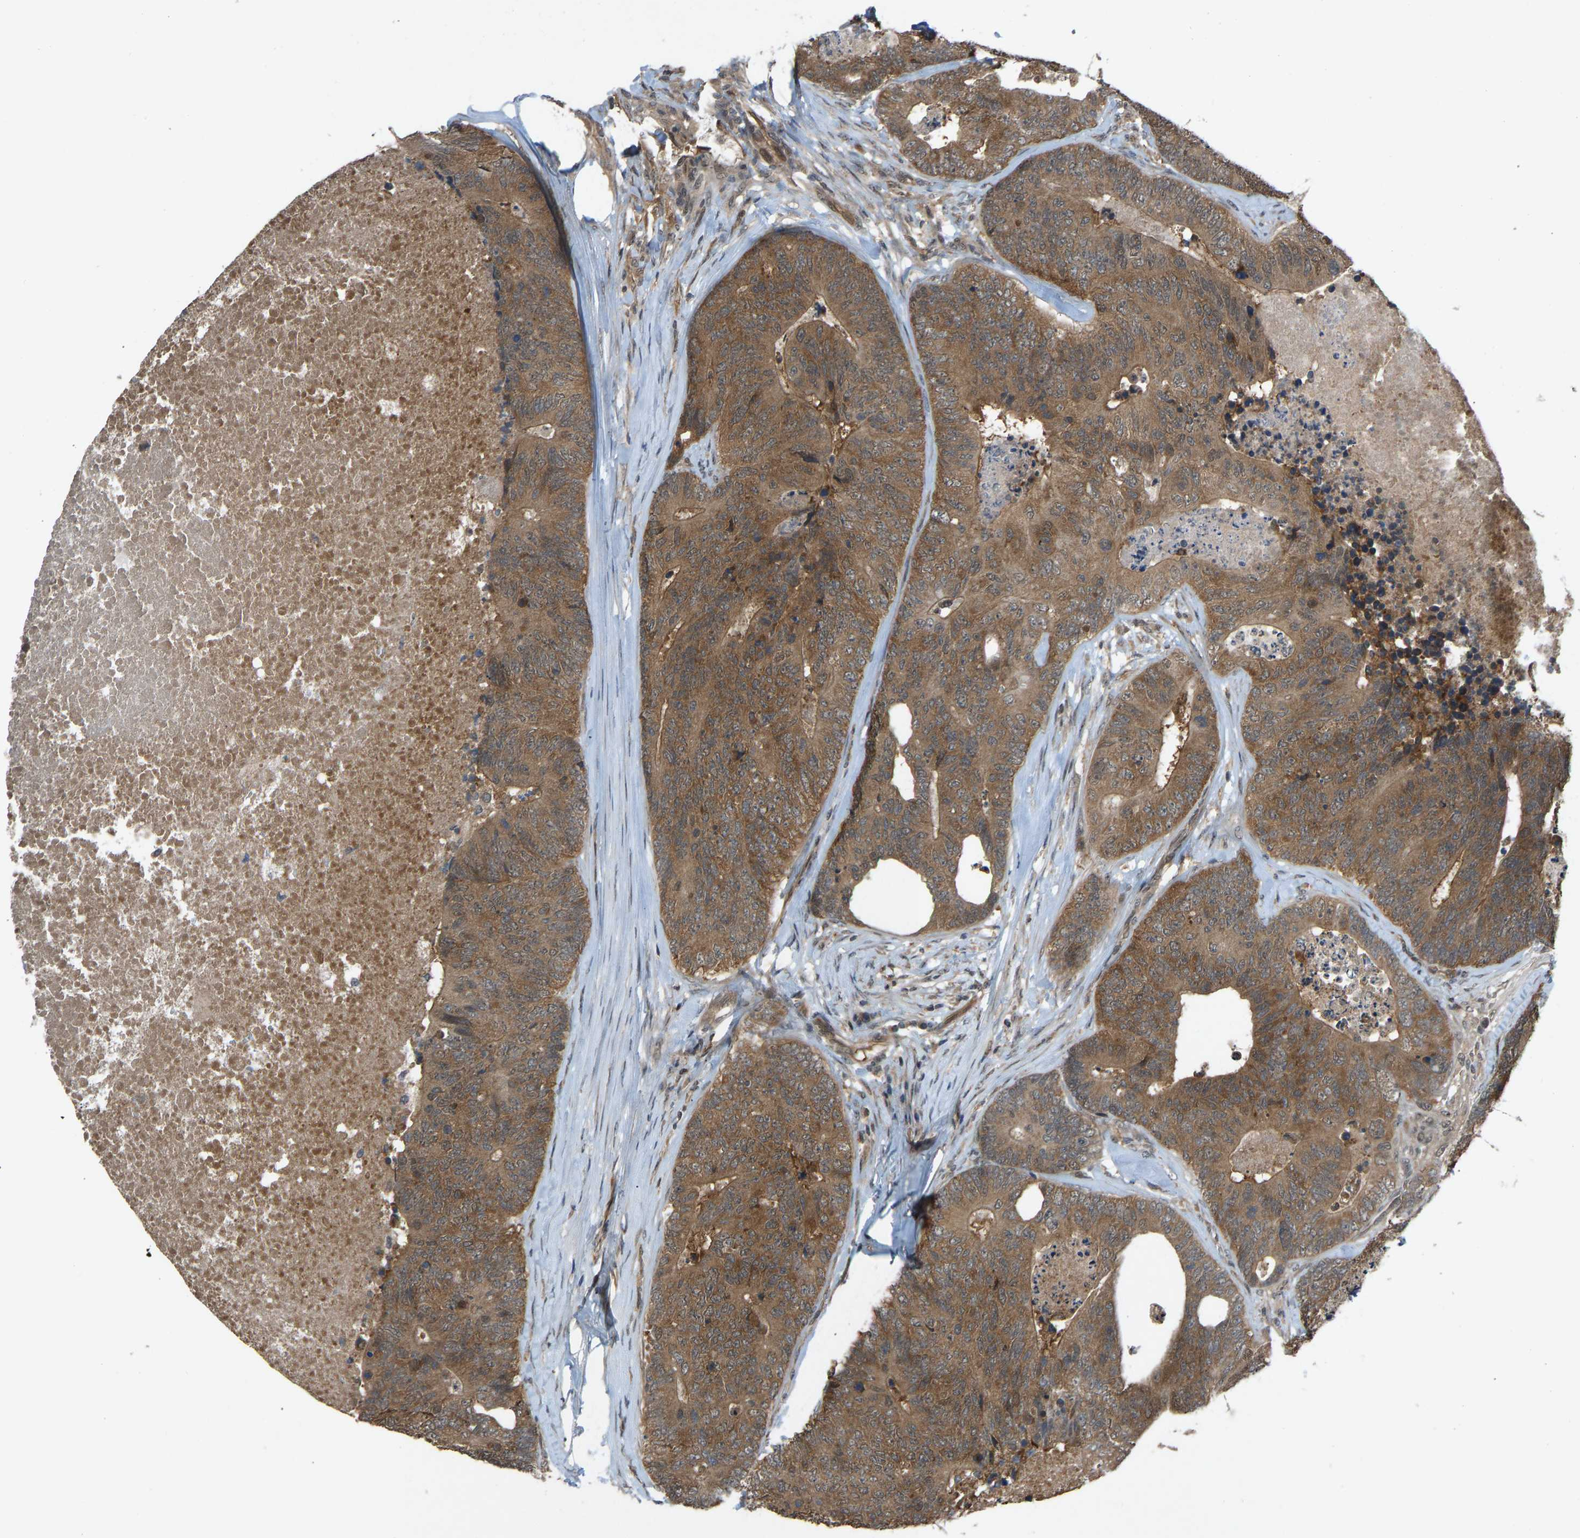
{"staining": {"intensity": "moderate", "quantity": ">75%", "location": "cytoplasmic/membranous"}, "tissue": "colorectal cancer", "cell_type": "Tumor cells", "image_type": "cancer", "snomed": [{"axis": "morphology", "description": "Adenocarcinoma, NOS"}, {"axis": "topography", "description": "Colon"}], "caption": "Tumor cells exhibit moderate cytoplasmic/membranous positivity in about >75% of cells in adenocarcinoma (colorectal).", "gene": "CCT8", "patient": {"sex": "female", "age": 67}}